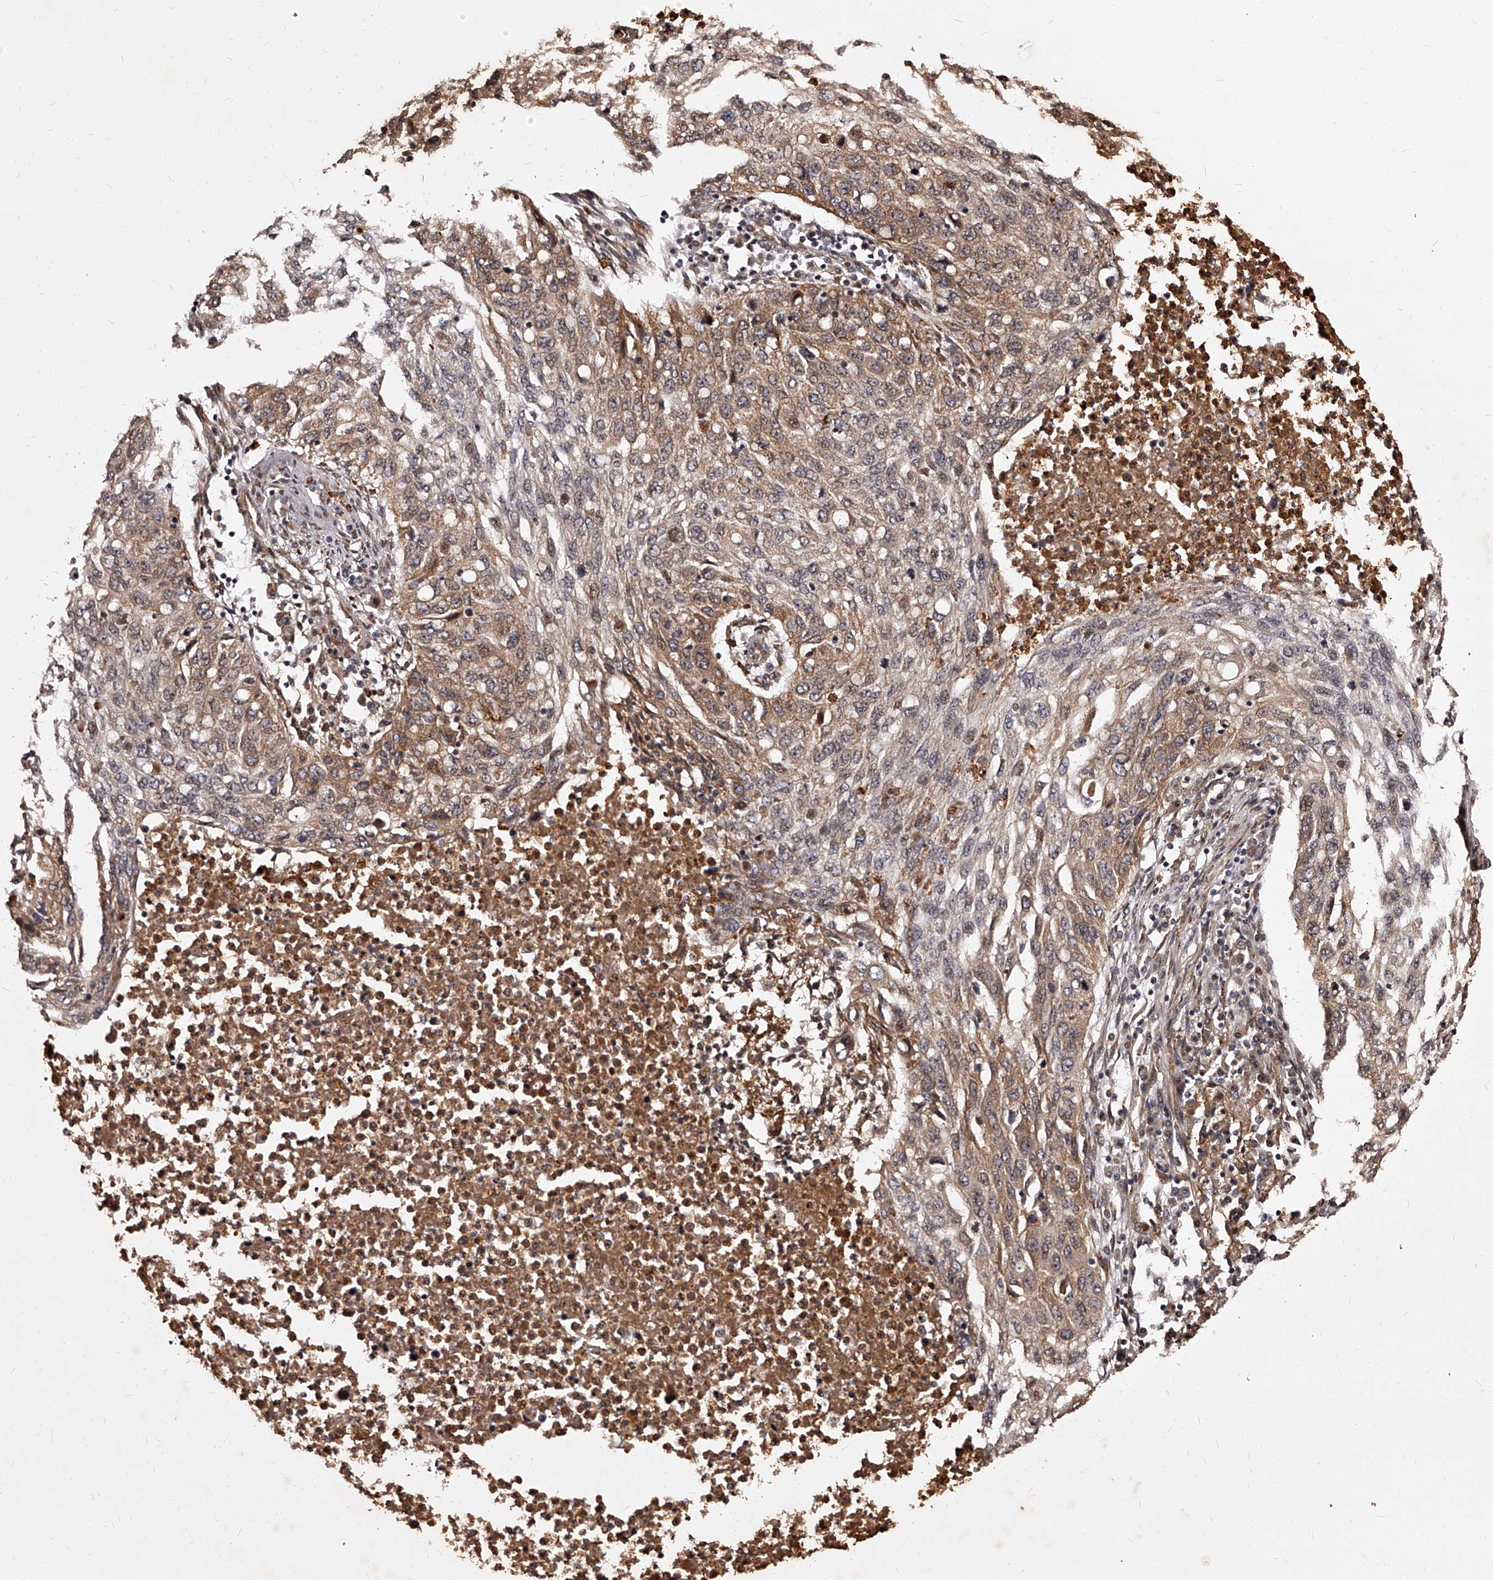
{"staining": {"intensity": "moderate", "quantity": "25%-75%", "location": "cytoplasmic/membranous"}, "tissue": "lung cancer", "cell_type": "Tumor cells", "image_type": "cancer", "snomed": [{"axis": "morphology", "description": "Squamous cell carcinoma, NOS"}, {"axis": "topography", "description": "Lung"}], "caption": "Human lung squamous cell carcinoma stained with a brown dye shows moderate cytoplasmic/membranous positive expression in about 25%-75% of tumor cells.", "gene": "RSC1A1", "patient": {"sex": "female", "age": 63}}